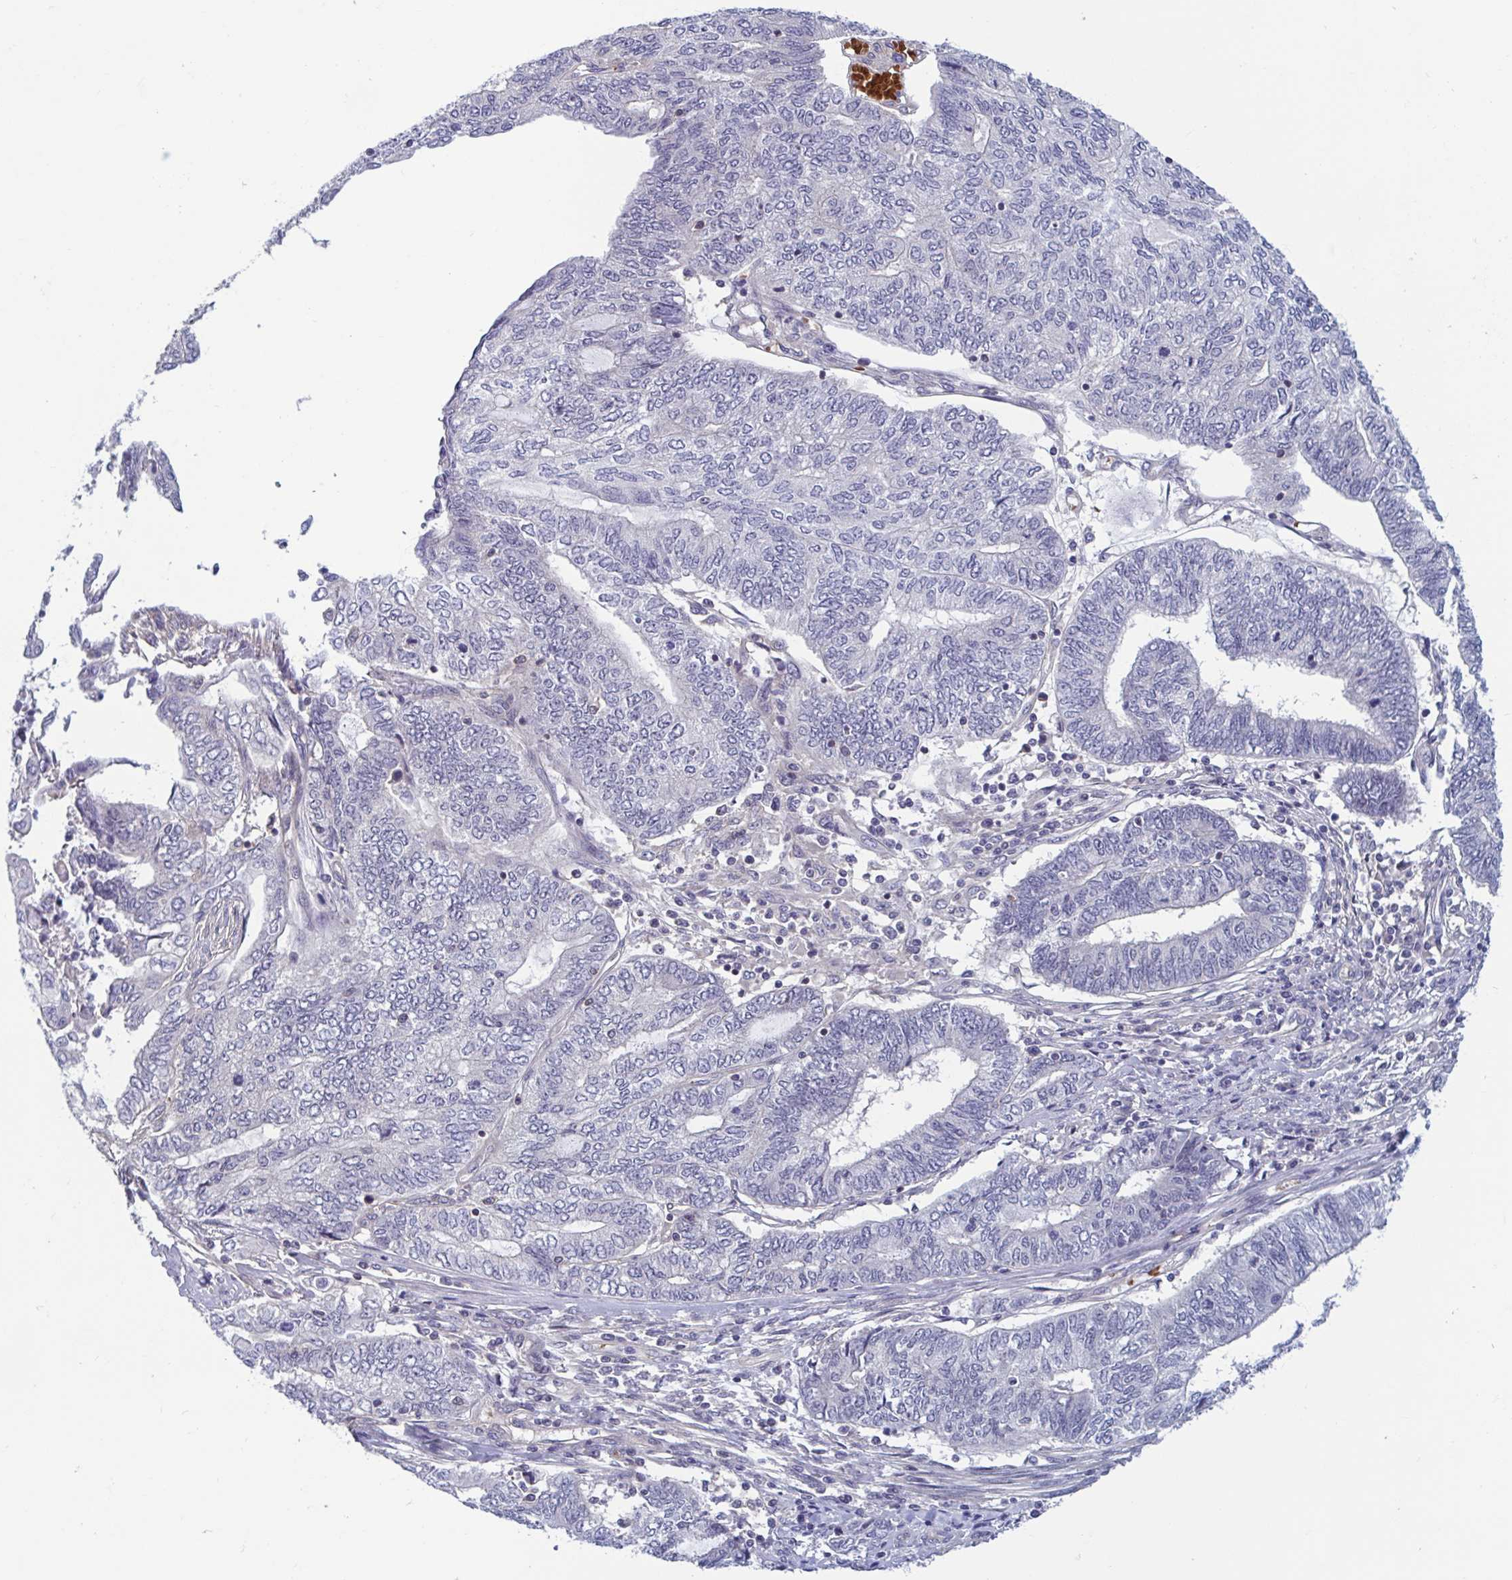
{"staining": {"intensity": "negative", "quantity": "none", "location": "none"}, "tissue": "endometrial cancer", "cell_type": "Tumor cells", "image_type": "cancer", "snomed": [{"axis": "morphology", "description": "Adenocarcinoma, NOS"}, {"axis": "topography", "description": "Uterus"}, {"axis": "topography", "description": "Endometrium"}], "caption": "This is an IHC micrograph of adenocarcinoma (endometrial). There is no expression in tumor cells.", "gene": "LRRC38", "patient": {"sex": "female", "age": 70}}